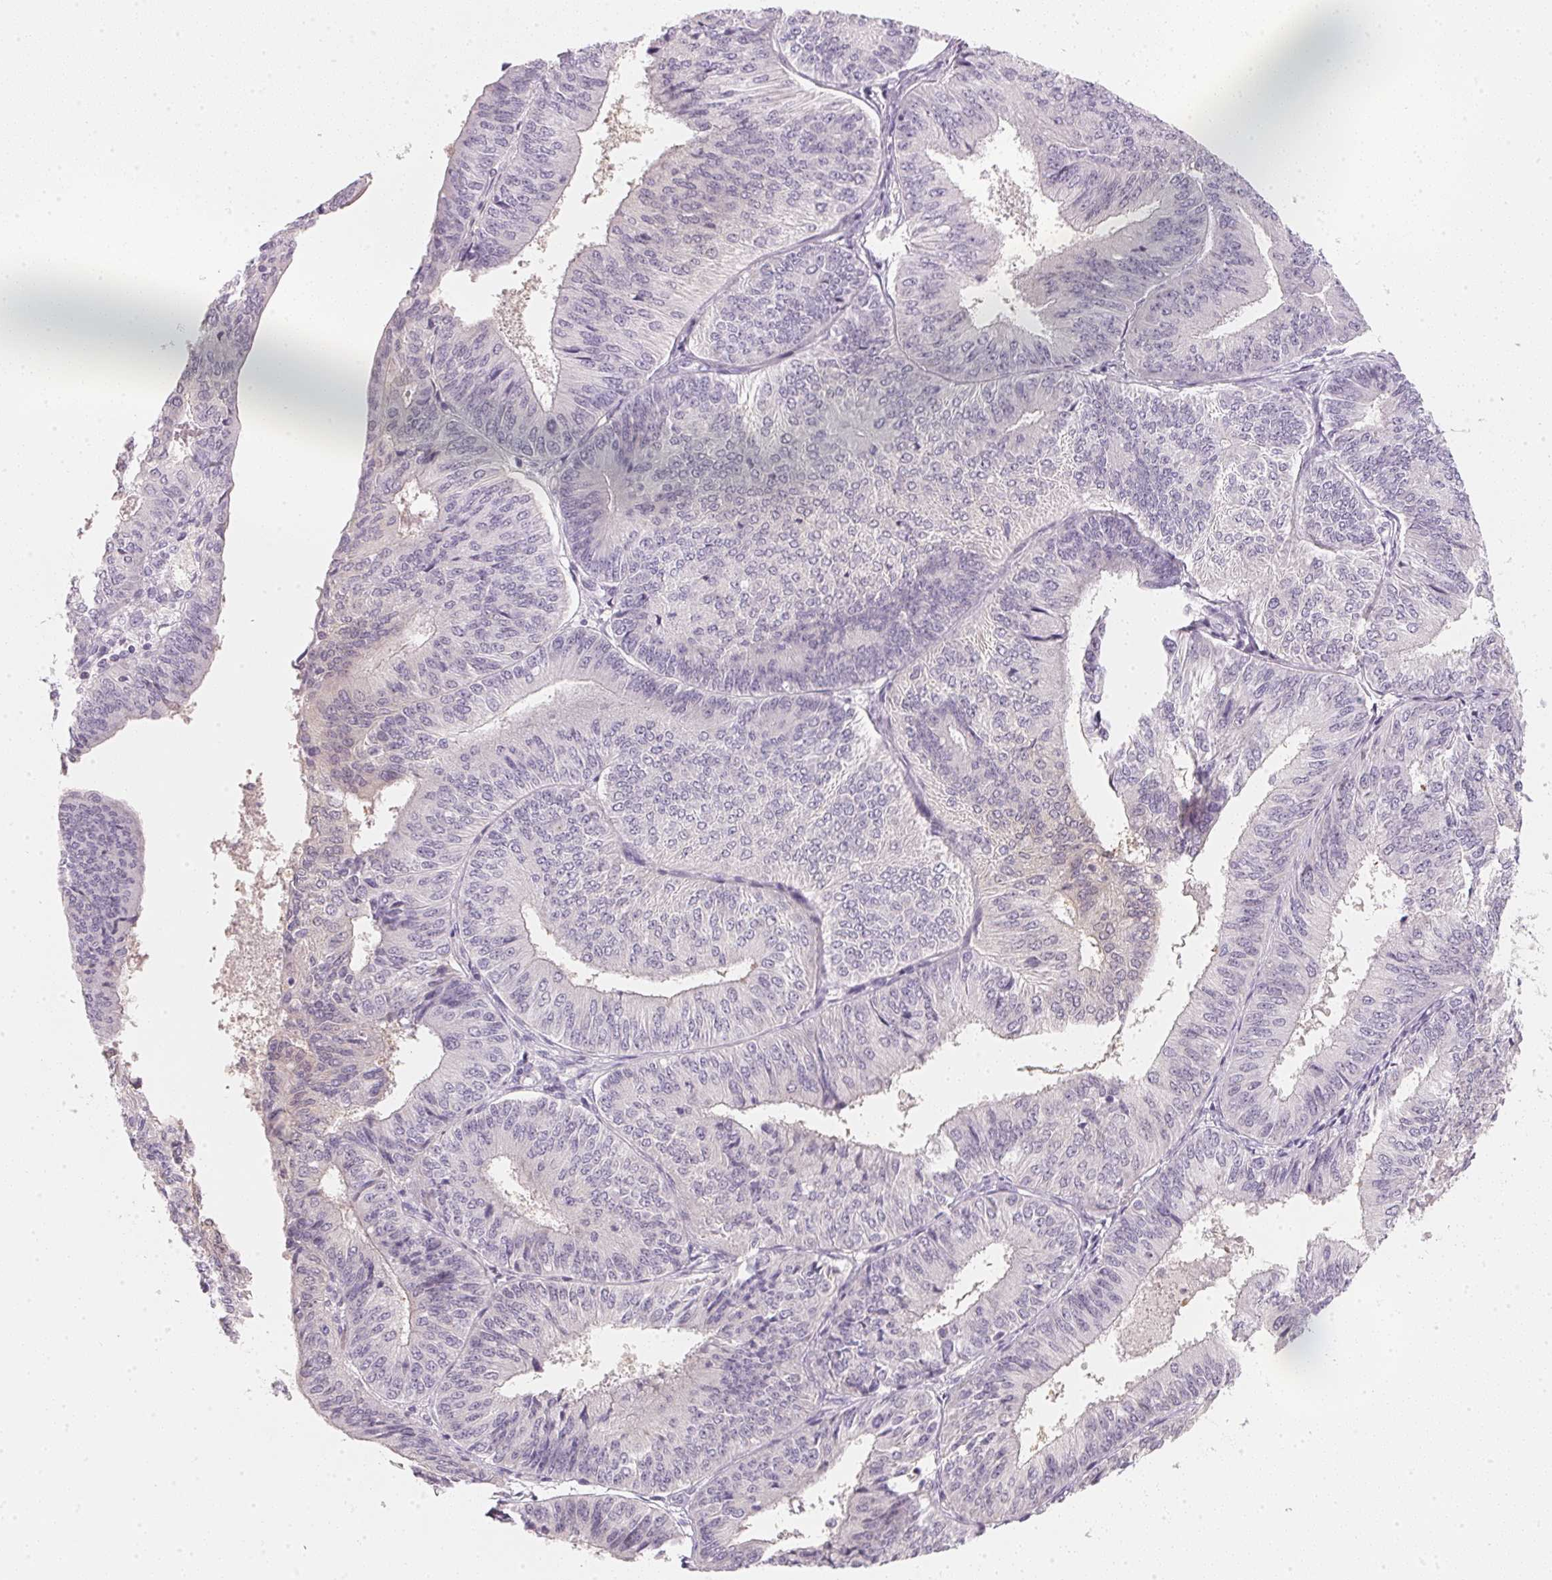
{"staining": {"intensity": "negative", "quantity": "none", "location": "none"}, "tissue": "endometrial cancer", "cell_type": "Tumor cells", "image_type": "cancer", "snomed": [{"axis": "morphology", "description": "Adenocarcinoma, NOS"}, {"axis": "topography", "description": "Endometrium"}], "caption": "Micrograph shows no significant protein positivity in tumor cells of adenocarcinoma (endometrial).", "gene": "CFAP276", "patient": {"sex": "female", "age": 58}}